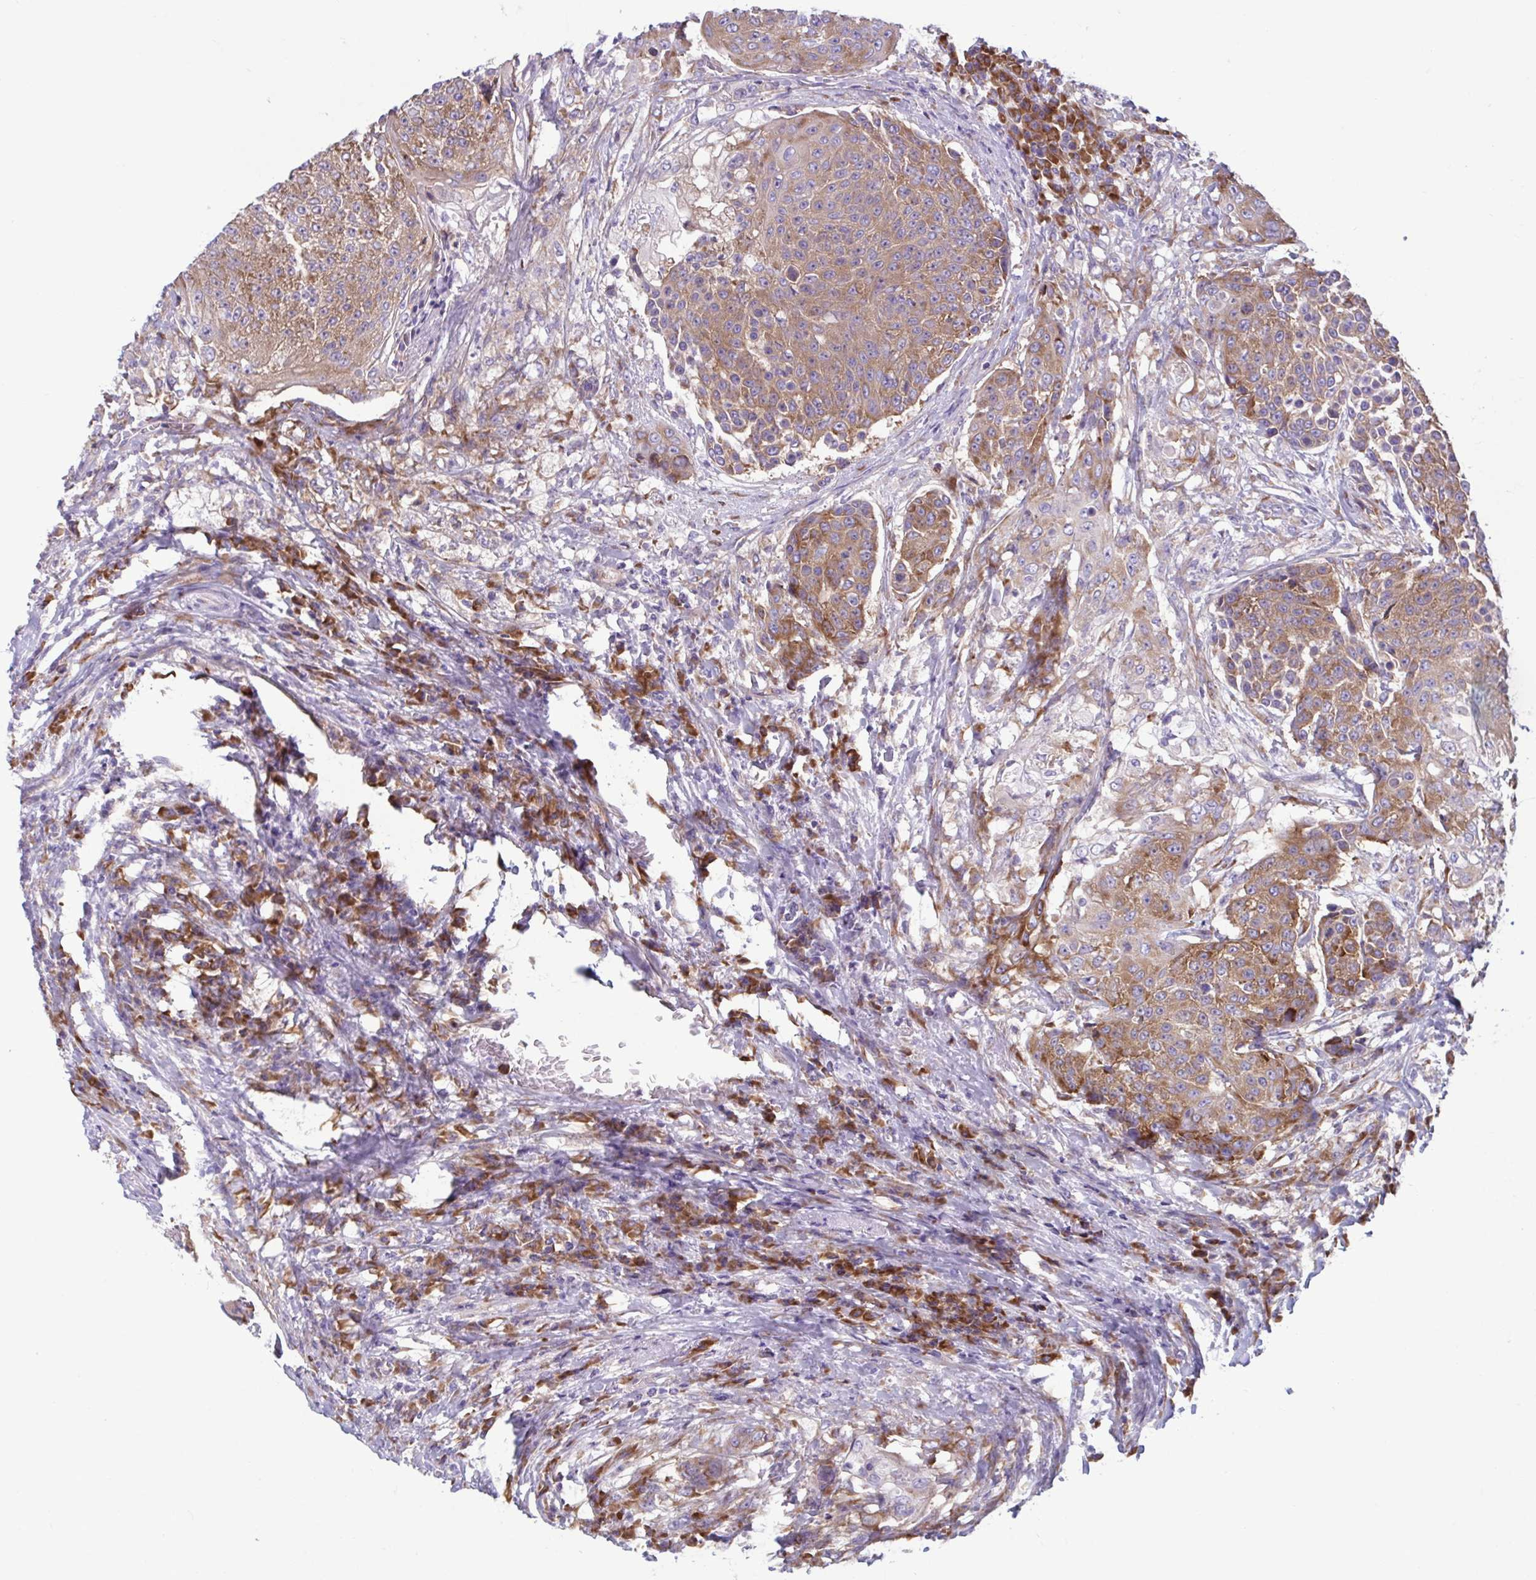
{"staining": {"intensity": "moderate", "quantity": ">75%", "location": "cytoplasmic/membranous"}, "tissue": "urothelial cancer", "cell_type": "Tumor cells", "image_type": "cancer", "snomed": [{"axis": "morphology", "description": "Urothelial carcinoma, High grade"}, {"axis": "topography", "description": "Urinary bladder"}], "caption": "A brown stain highlights moderate cytoplasmic/membranous staining of a protein in urothelial cancer tumor cells. The protein of interest is shown in brown color, while the nuclei are stained blue.", "gene": "RPS16", "patient": {"sex": "female", "age": 63}}